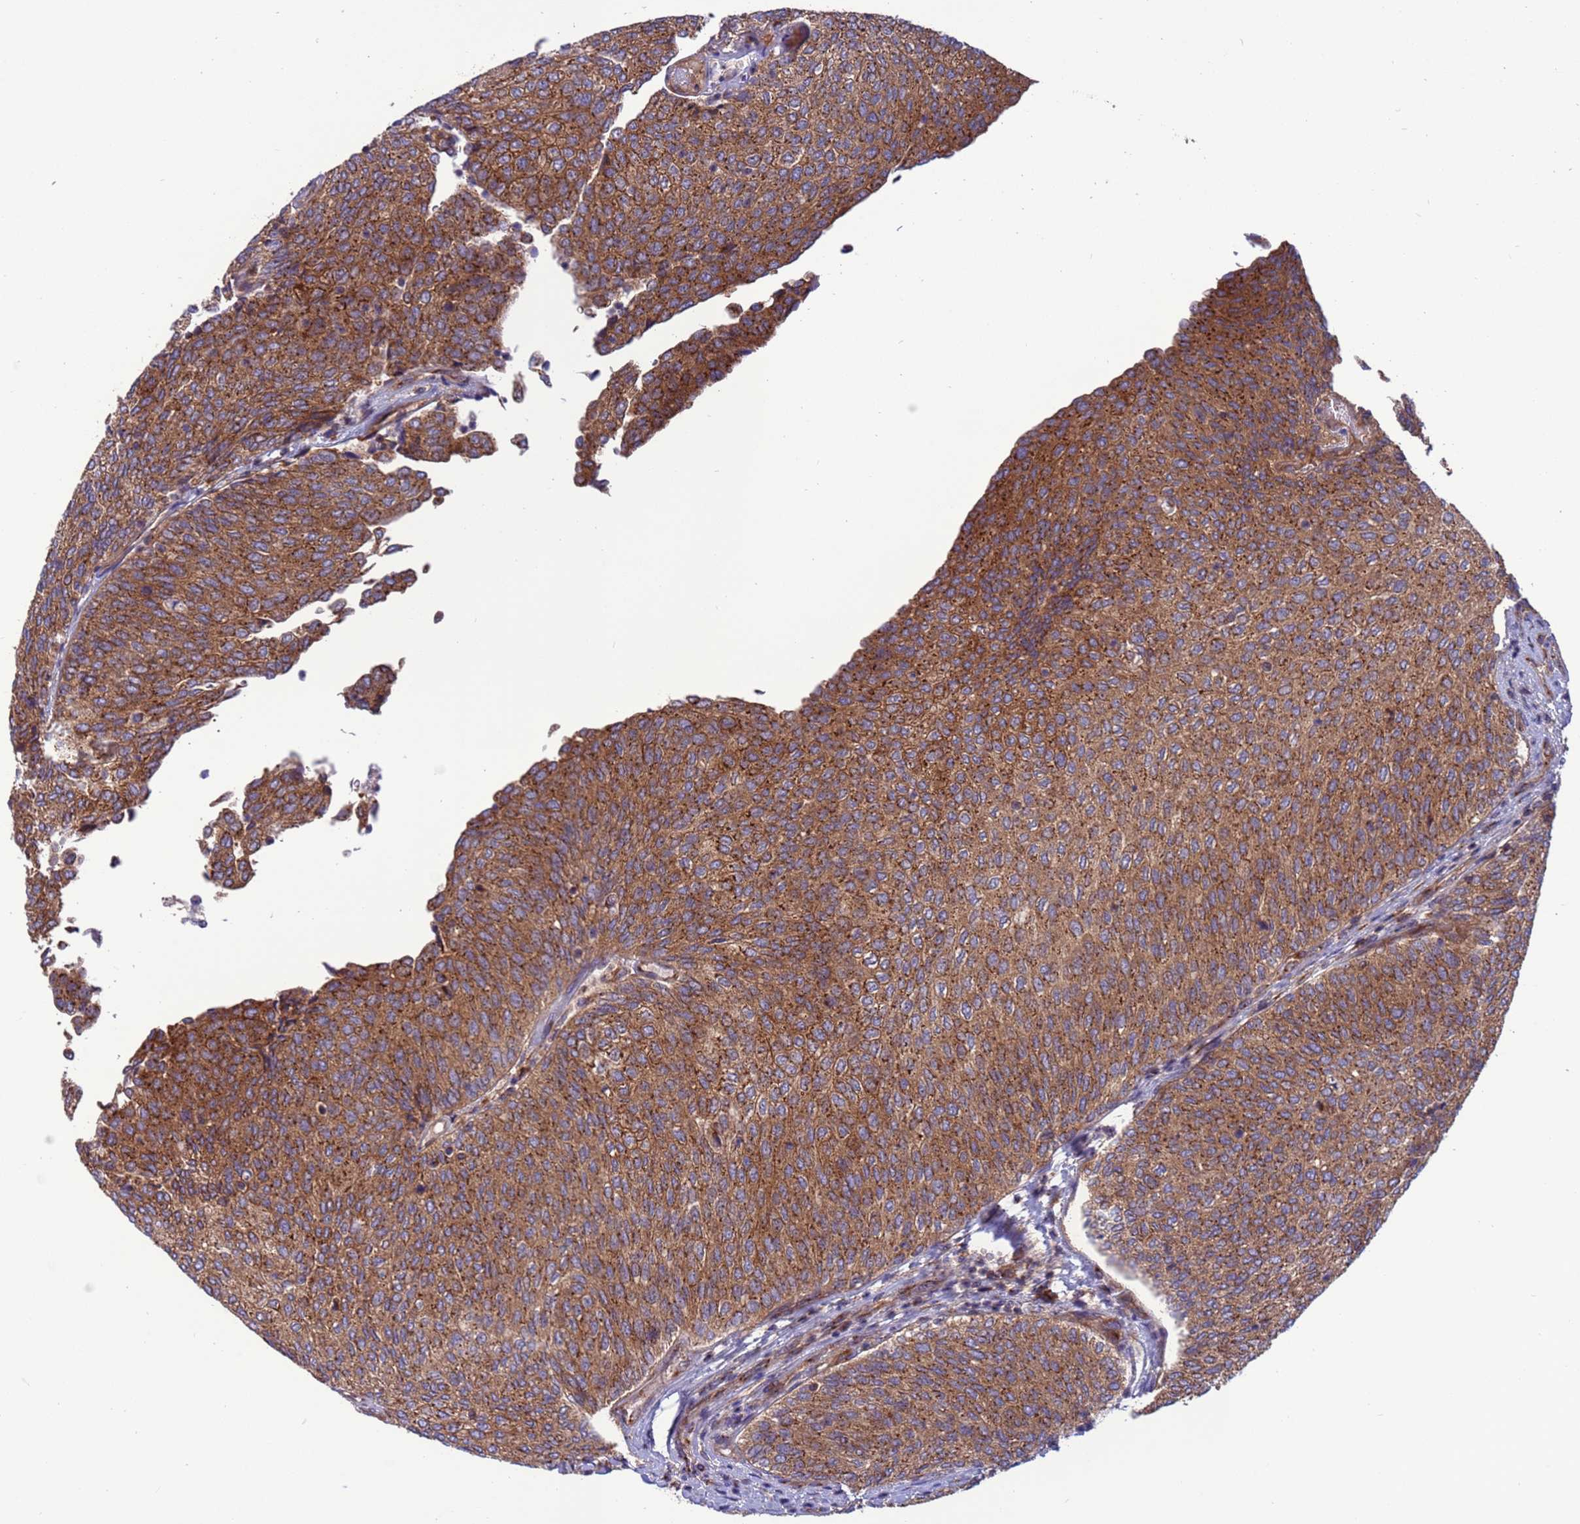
{"staining": {"intensity": "moderate", "quantity": ">75%", "location": "cytoplasmic/membranous"}, "tissue": "urothelial cancer", "cell_type": "Tumor cells", "image_type": "cancer", "snomed": [{"axis": "morphology", "description": "Urothelial carcinoma, Low grade"}, {"axis": "topography", "description": "Urinary bladder"}], "caption": "Protein staining reveals moderate cytoplasmic/membranous expression in approximately >75% of tumor cells in urothelial carcinoma (low-grade). Using DAB (3,3'-diaminobenzidine) (brown) and hematoxylin (blue) stains, captured at high magnification using brightfield microscopy.", "gene": "ZC3HAV1", "patient": {"sex": "female", "age": 79}}